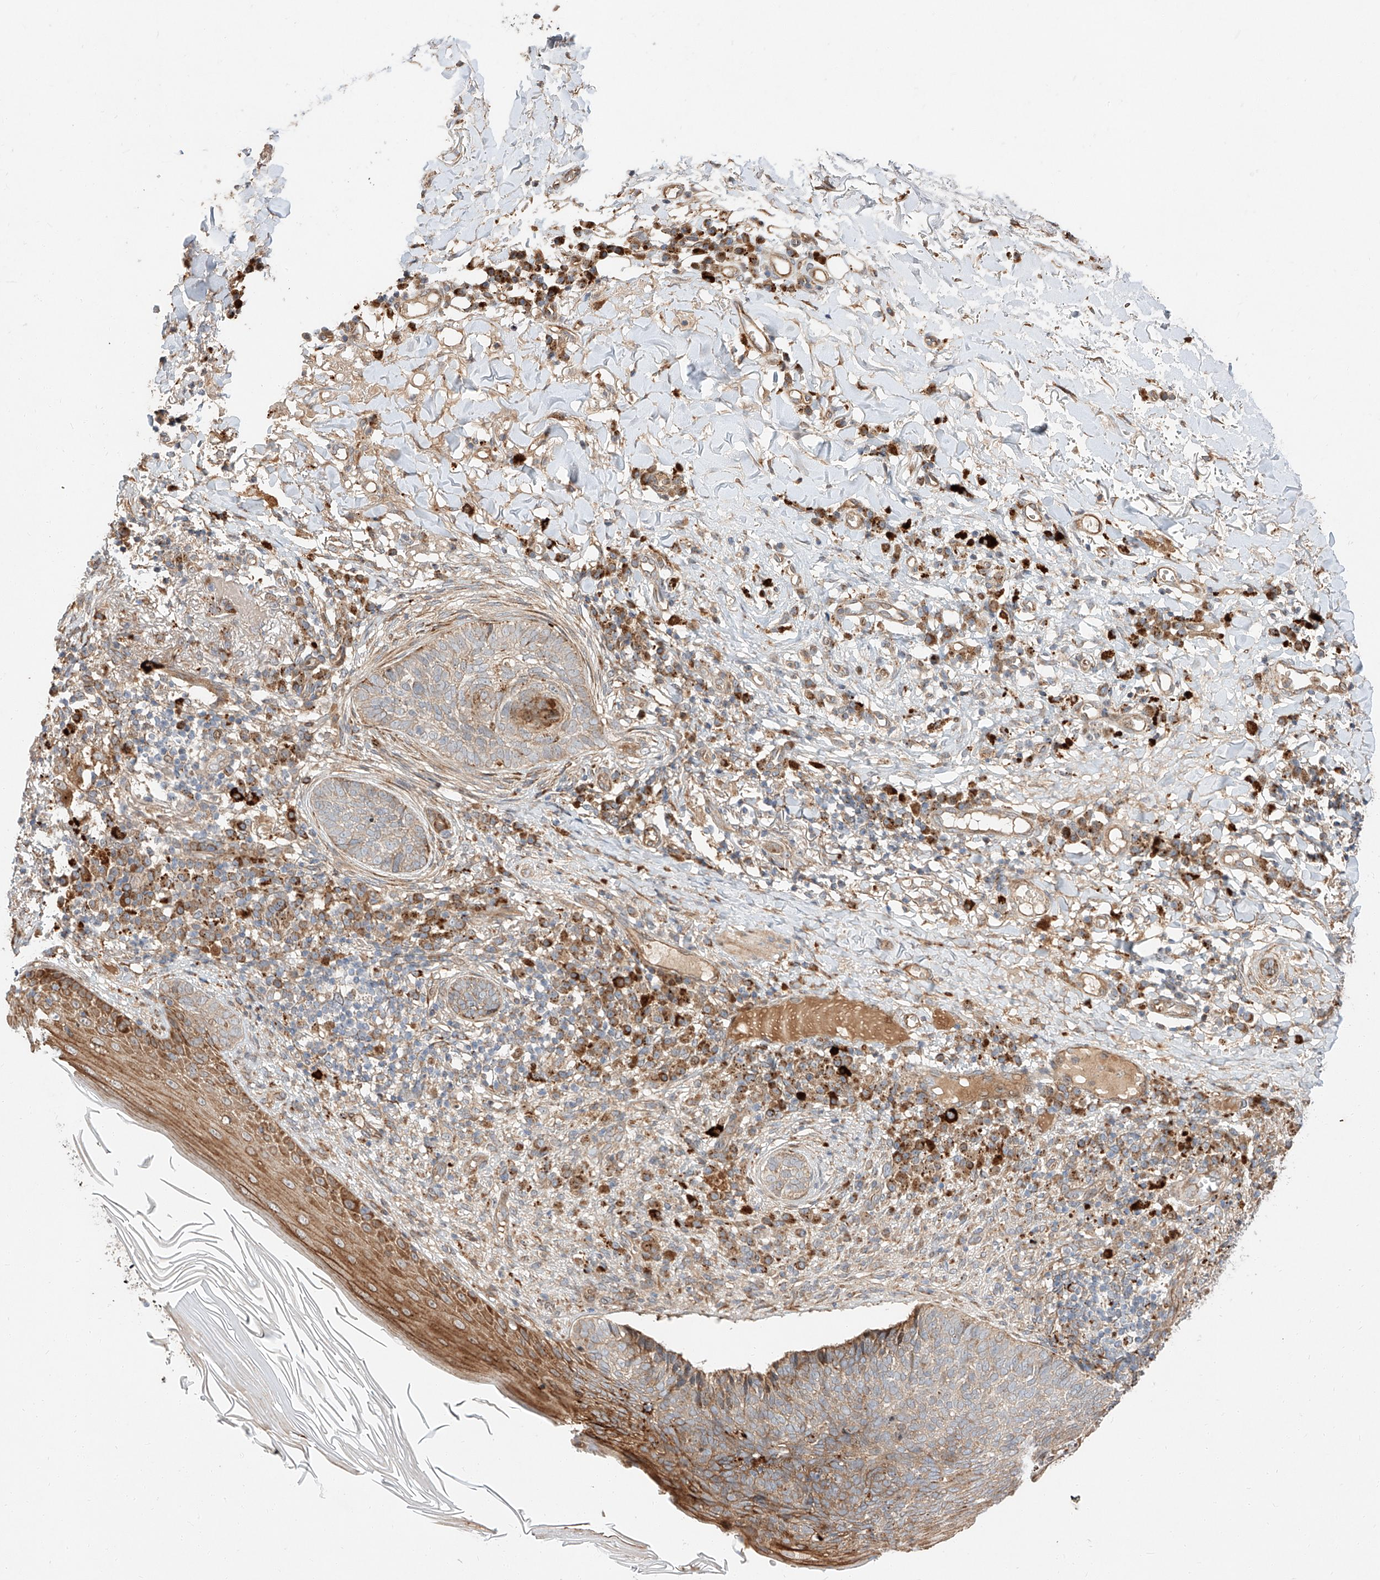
{"staining": {"intensity": "weak", "quantity": "<25%", "location": "cytoplasmic/membranous"}, "tissue": "skin cancer", "cell_type": "Tumor cells", "image_type": "cancer", "snomed": [{"axis": "morphology", "description": "Basal cell carcinoma"}, {"axis": "topography", "description": "Skin"}], "caption": "This is an immunohistochemistry micrograph of human basal cell carcinoma (skin). There is no staining in tumor cells.", "gene": "DIRAS3", "patient": {"sex": "male", "age": 85}}